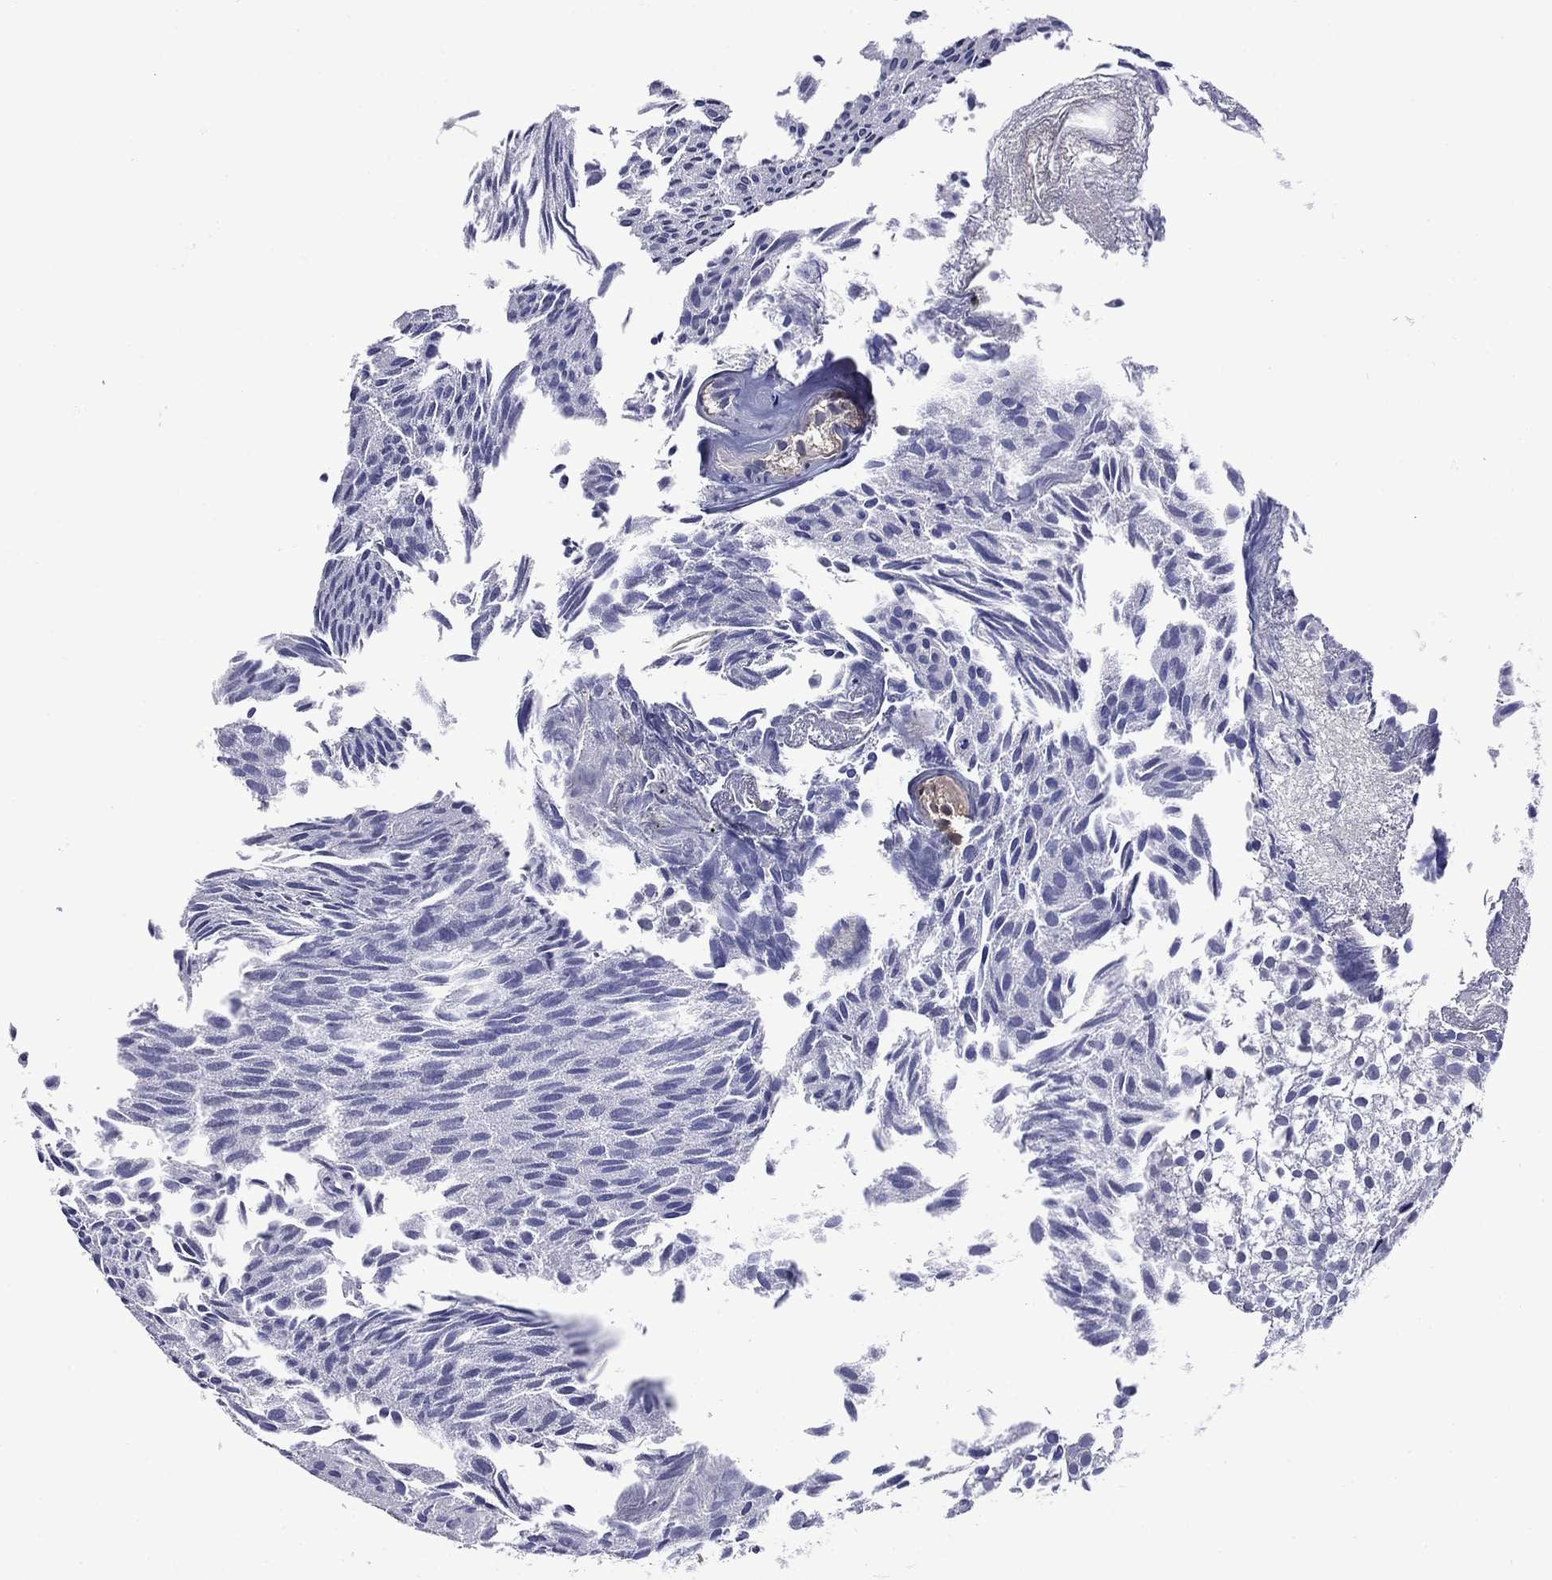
{"staining": {"intensity": "negative", "quantity": "none", "location": "none"}, "tissue": "urothelial cancer", "cell_type": "Tumor cells", "image_type": "cancer", "snomed": [{"axis": "morphology", "description": "Urothelial carcinoma, Low grade"}, {"axis": "topography", "description": "Urinary bladder"}], "caption": "The IHC histopathology image has no significant staining in tumor cells of urothelial carcinoma (low-grade) tissue.", "gene": "APOA2", "patient": {"sex": "male", "age": 89}}